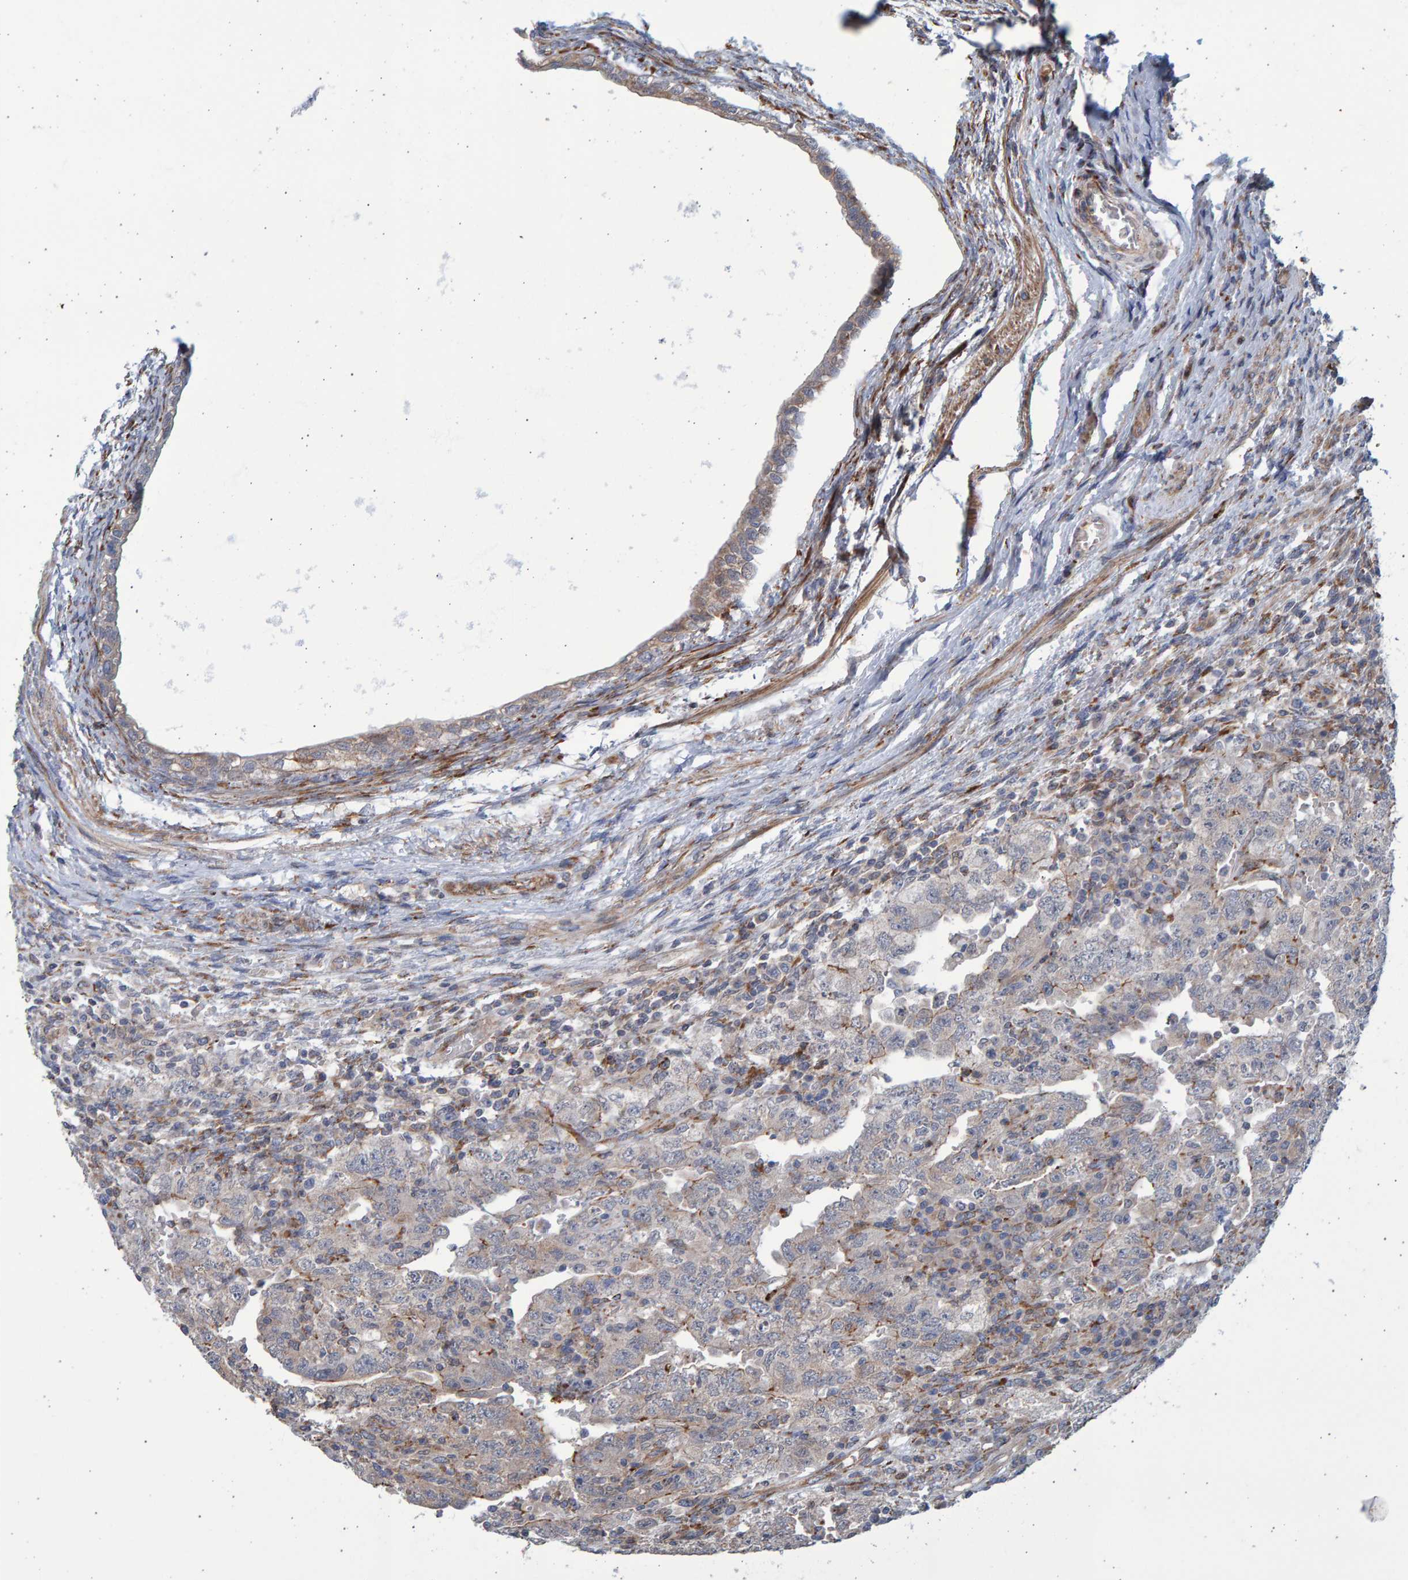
{"staining": {"intensity": "negative", "quantity": "none", "location": "none"}, "tissue": "testis cancer", "cell_type": "Tumor cells", "image_type": "cancer", "snomed": [{"axis": "morphology", "description": "Carcinoma, Embryonal, NOS"}, {"axis": "topography", "description": "Testis"}], "caption": "IHC of human embryonal carcinoma (testis) exhibits no positivity in tumor cells.", "gene": "LRBA", "patient": {"sex": "male", "age": 26}}